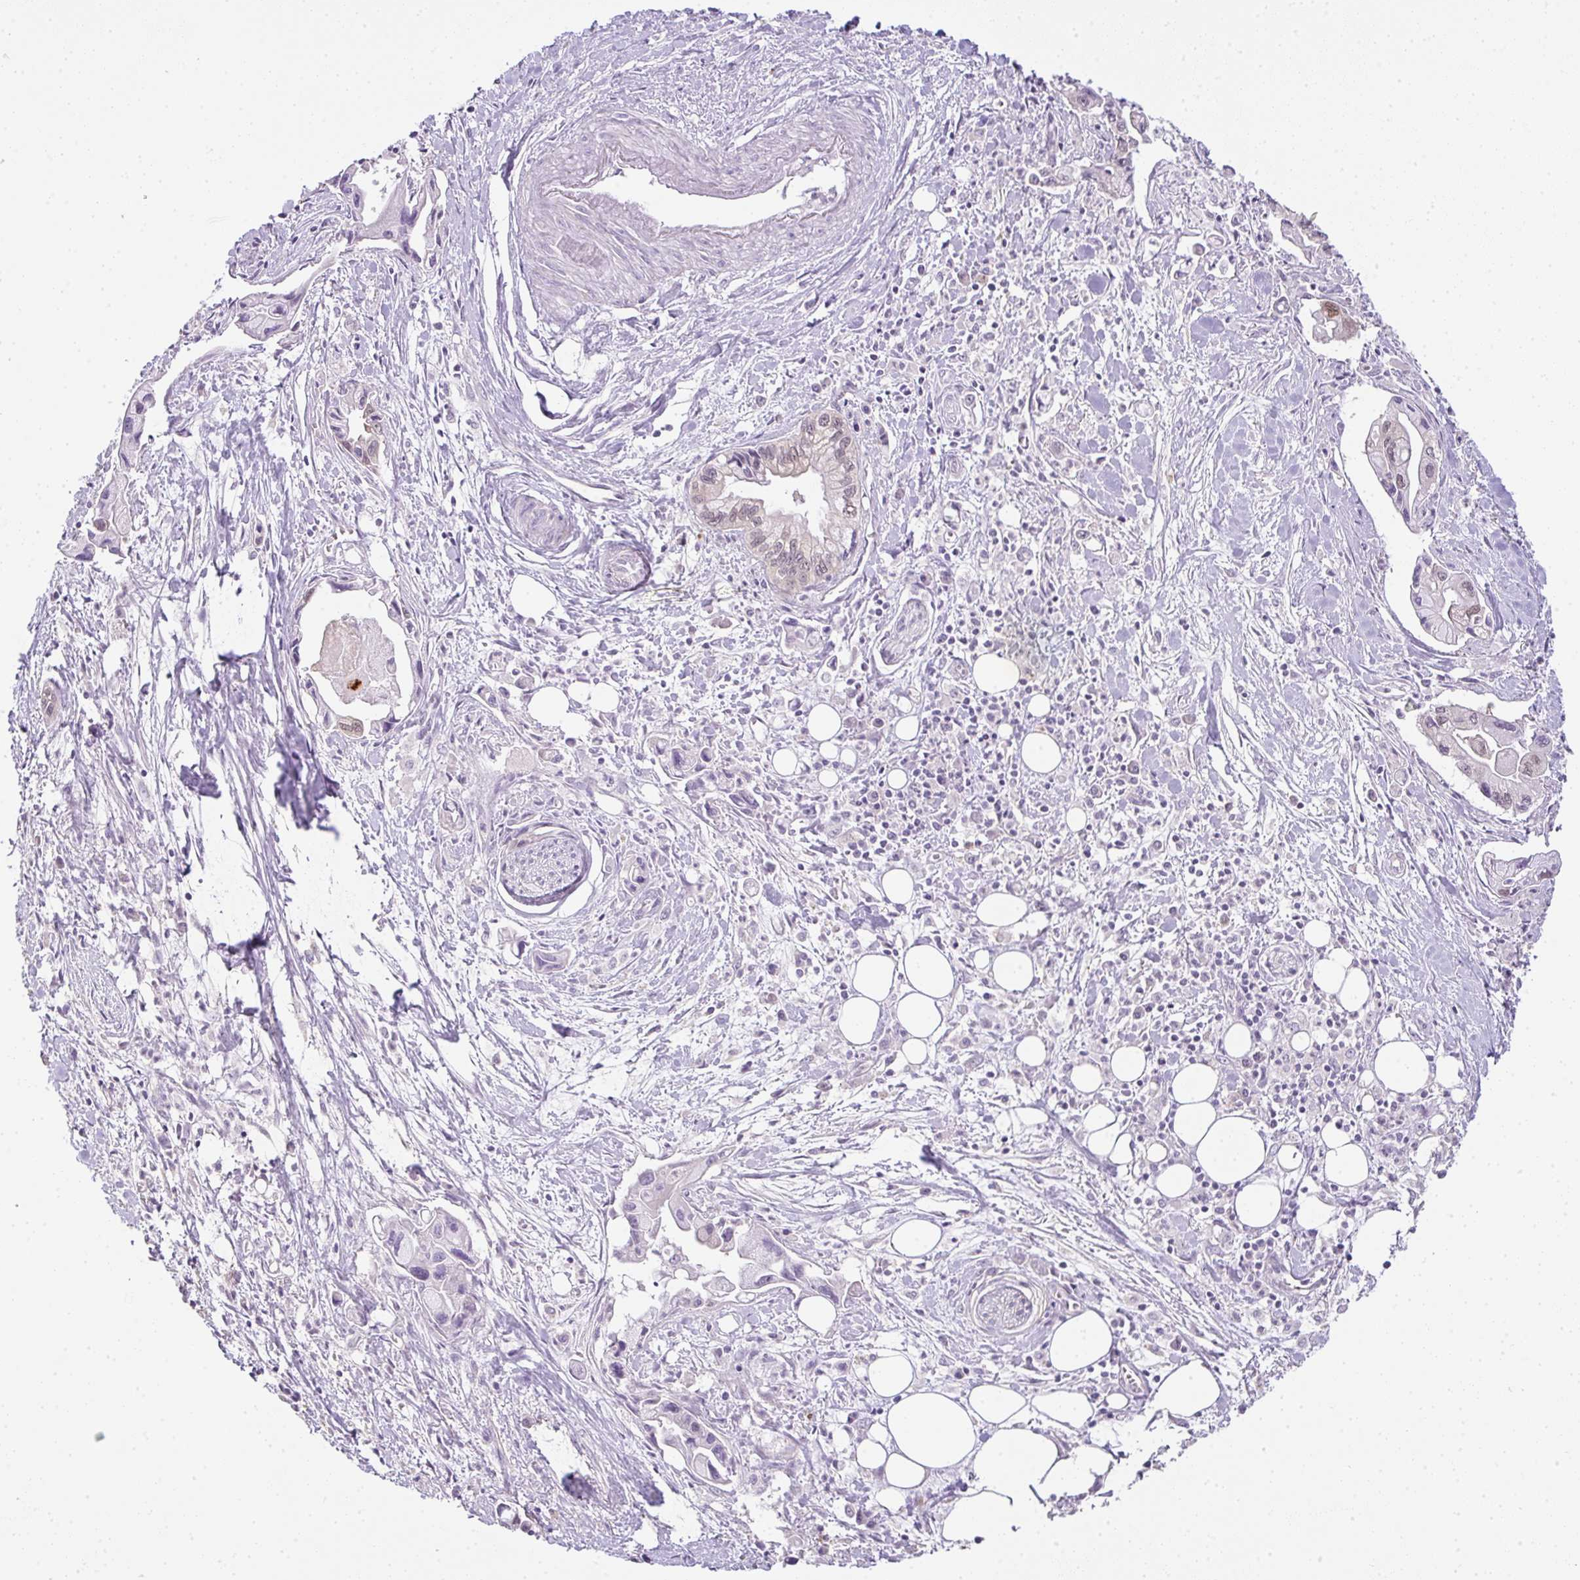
{"staining": {"intensity": "weak", "quantity": "<25%", "location": "nuclear"}, "tissue": "pancreatic cancer", "cell_type": "Tumor cells", "image_type": "cancer", "snomed": [{"axis": "morphology", "description": "Adenocarcinoma, NOS"}, {"axis": "topography", "description": "Pancreas"}], "caption": "Immunohistochemistry histopathology image of adenocarcinoma (pancreatic) stained for a protein (brown), which shows no positivity in tumor cells. (DAB immunohistochemistry (IHC) visualized using brightfield microscopy, high magnification).", "gene": "CMPK1", "patient": {"sex": "male", "age": 61}}